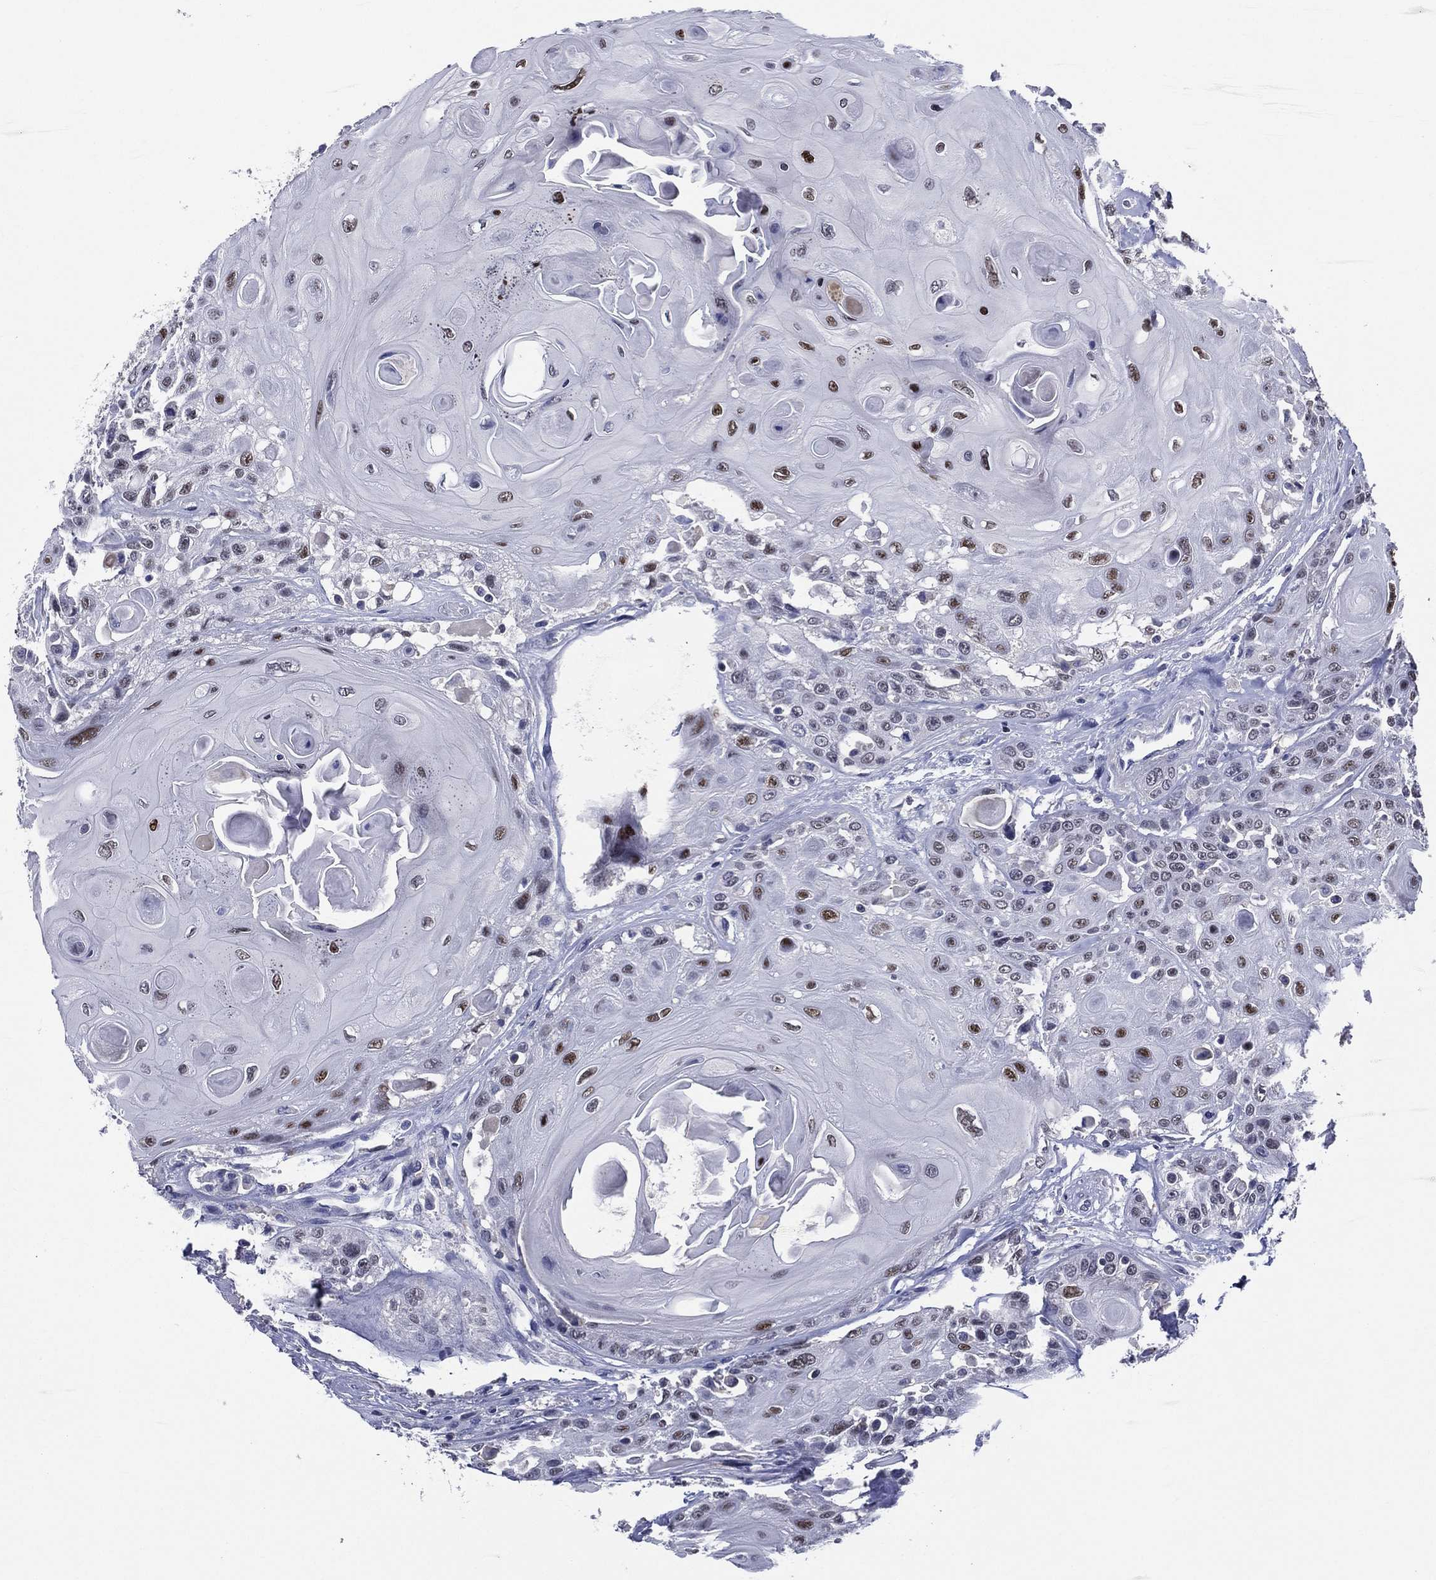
{"staining": {"intensity": "strong", "quantity": "<25%", "location": "nuclear"}, "tissue": "head and neck cancer", "cell_type": "Tumor cells", "image_type": "cancer", "snomed": [{"axis": "morphology", "description": "Squamous cell carcinoma, NOS"}, {"axis": "topography", "description": "Head-Neck"}], "caption": "Protein staining demonstrates strong nuclear staining in approximately <25% of tumor cells in head and neck squamous cell carcinoma.", "gene": "TFAP2A", "patient": {"sex": "female", "age": 59}}